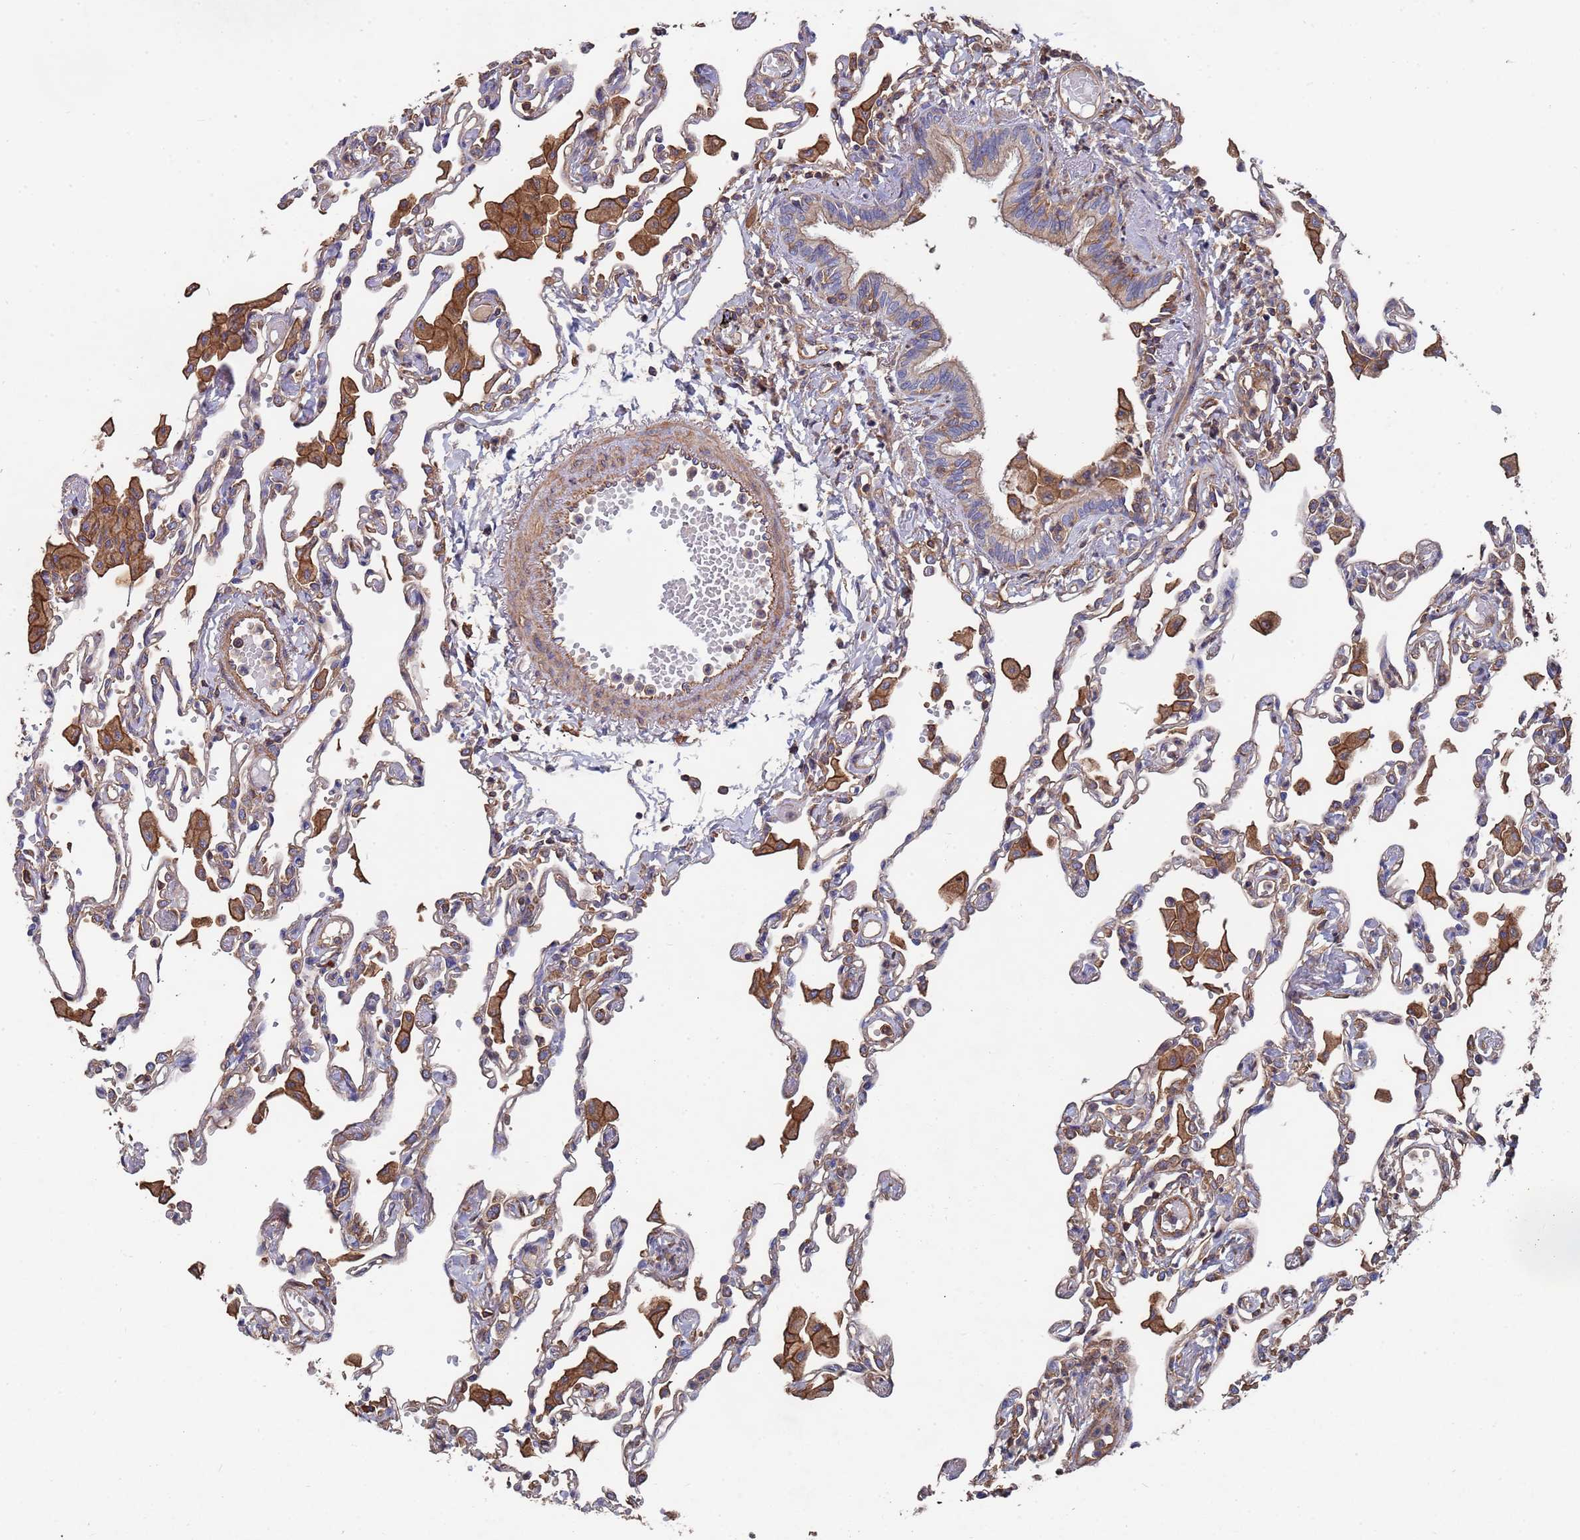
{"staining": {"intensity": "weak", "quantity": "<25%", "location": "cytoplasmic/membranous"}, "tissue": "lung", "cell_type": "Alveolar cells", "image_type": "normal", "snomed": [{"axis": "morphology", "description": "Normal tissue, NOS"}, {"axis": "topography", "description": "Bronchus"}, {"axis": "topography", "description": "Lung"}], "caption": "IHC histopathology image of unremarkable human lung stained for a protein (brown), which displays no expression in alveolar cells. (Immunohistochemistry, brightfield microscopy, high magnification).", "gene": "PYCR1", "patient": {"sex": "female", "age": 49}}